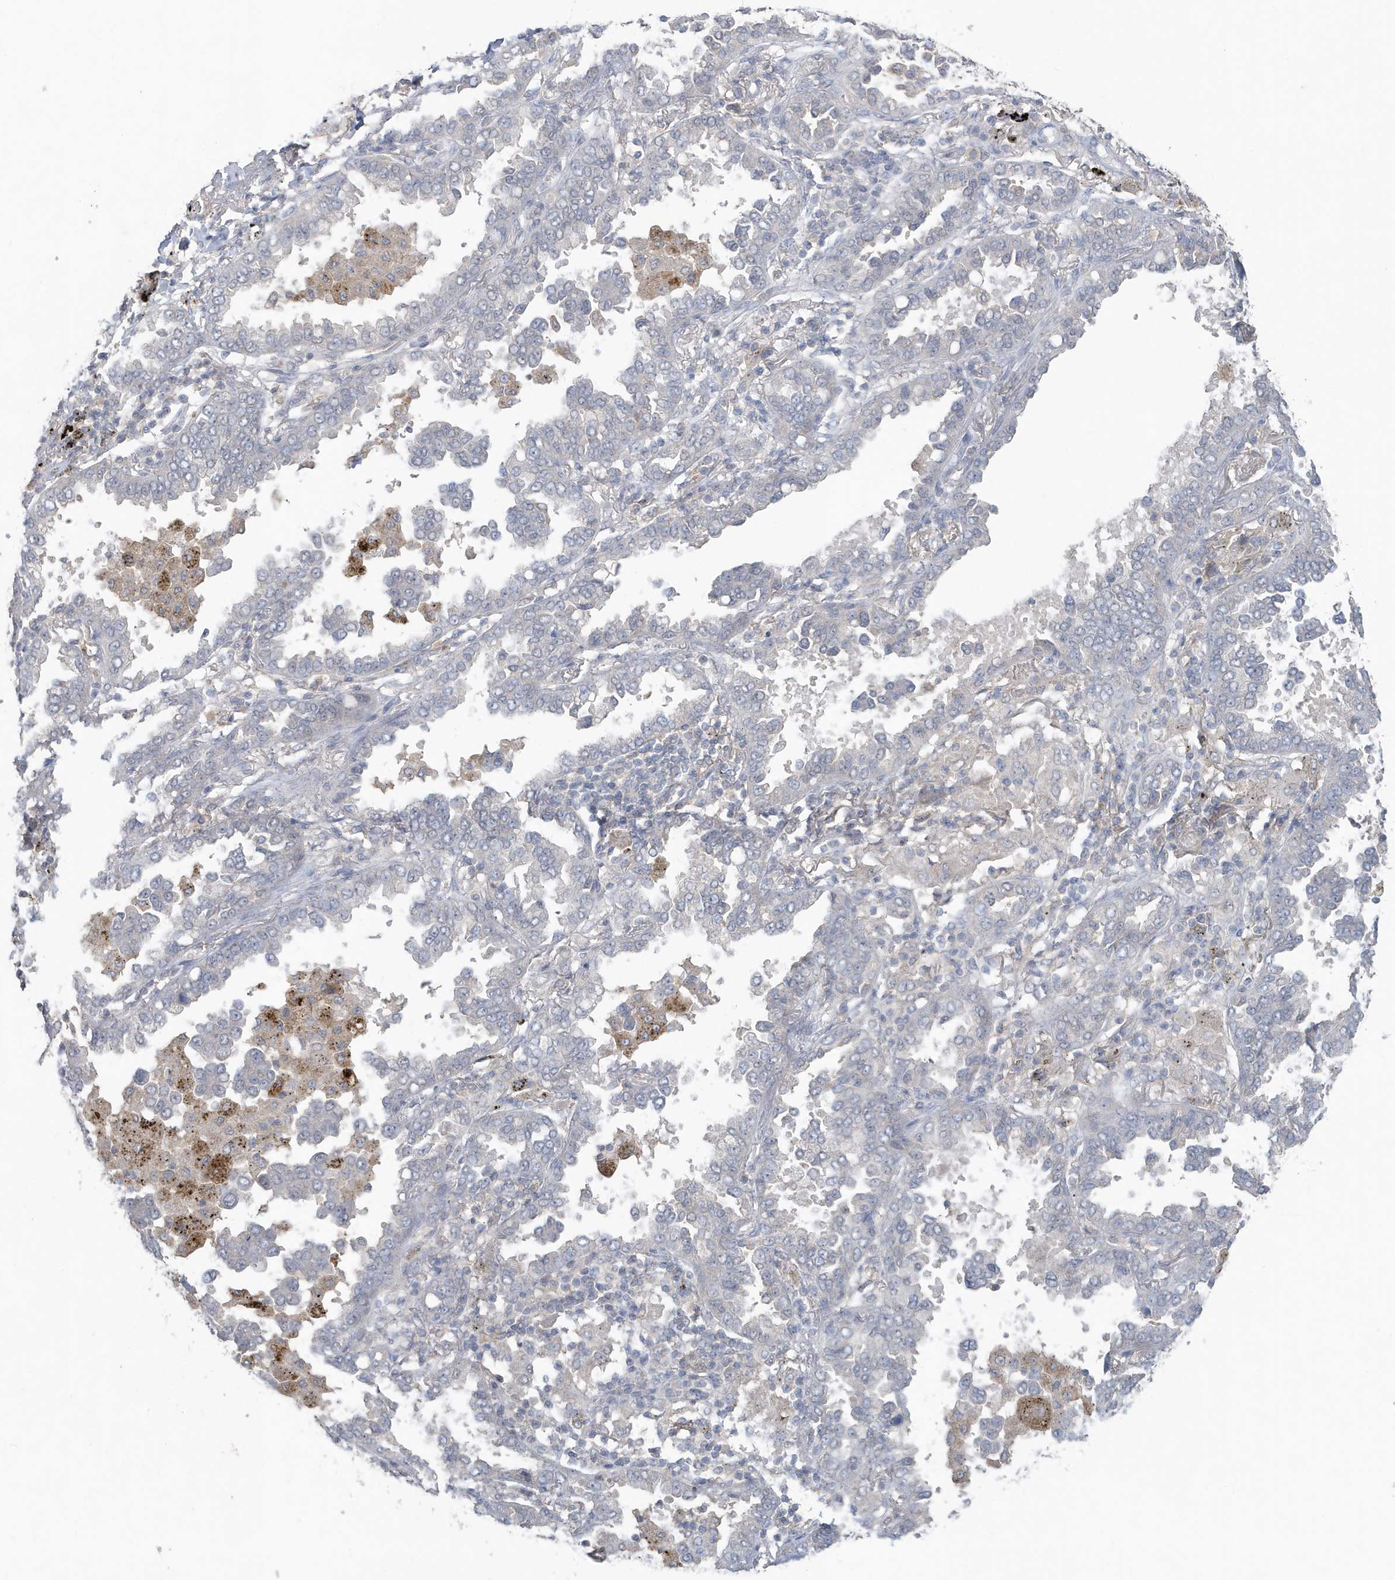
{"staining": {"intensity": "negative", "quantity": "none", "location": "none"}, "tissue": "lung cancer", "cell_type": "Tumor cells", "image_type": "cancer", "snomed": [{"axis": "morphology", "description": "Normal tissue, NOS"}, {"axis": "morphology", "description": "Adenocarcinoma, NOS"}, {"axis": "topography", "description": "Lung"}], "caption": "DAB immunohistochemical staining of human lung adenocarcinoma demonstrates no significant staining in tumor cells.", "gene": "C1RL", "patient": {"sex": "male", "age": 59}}